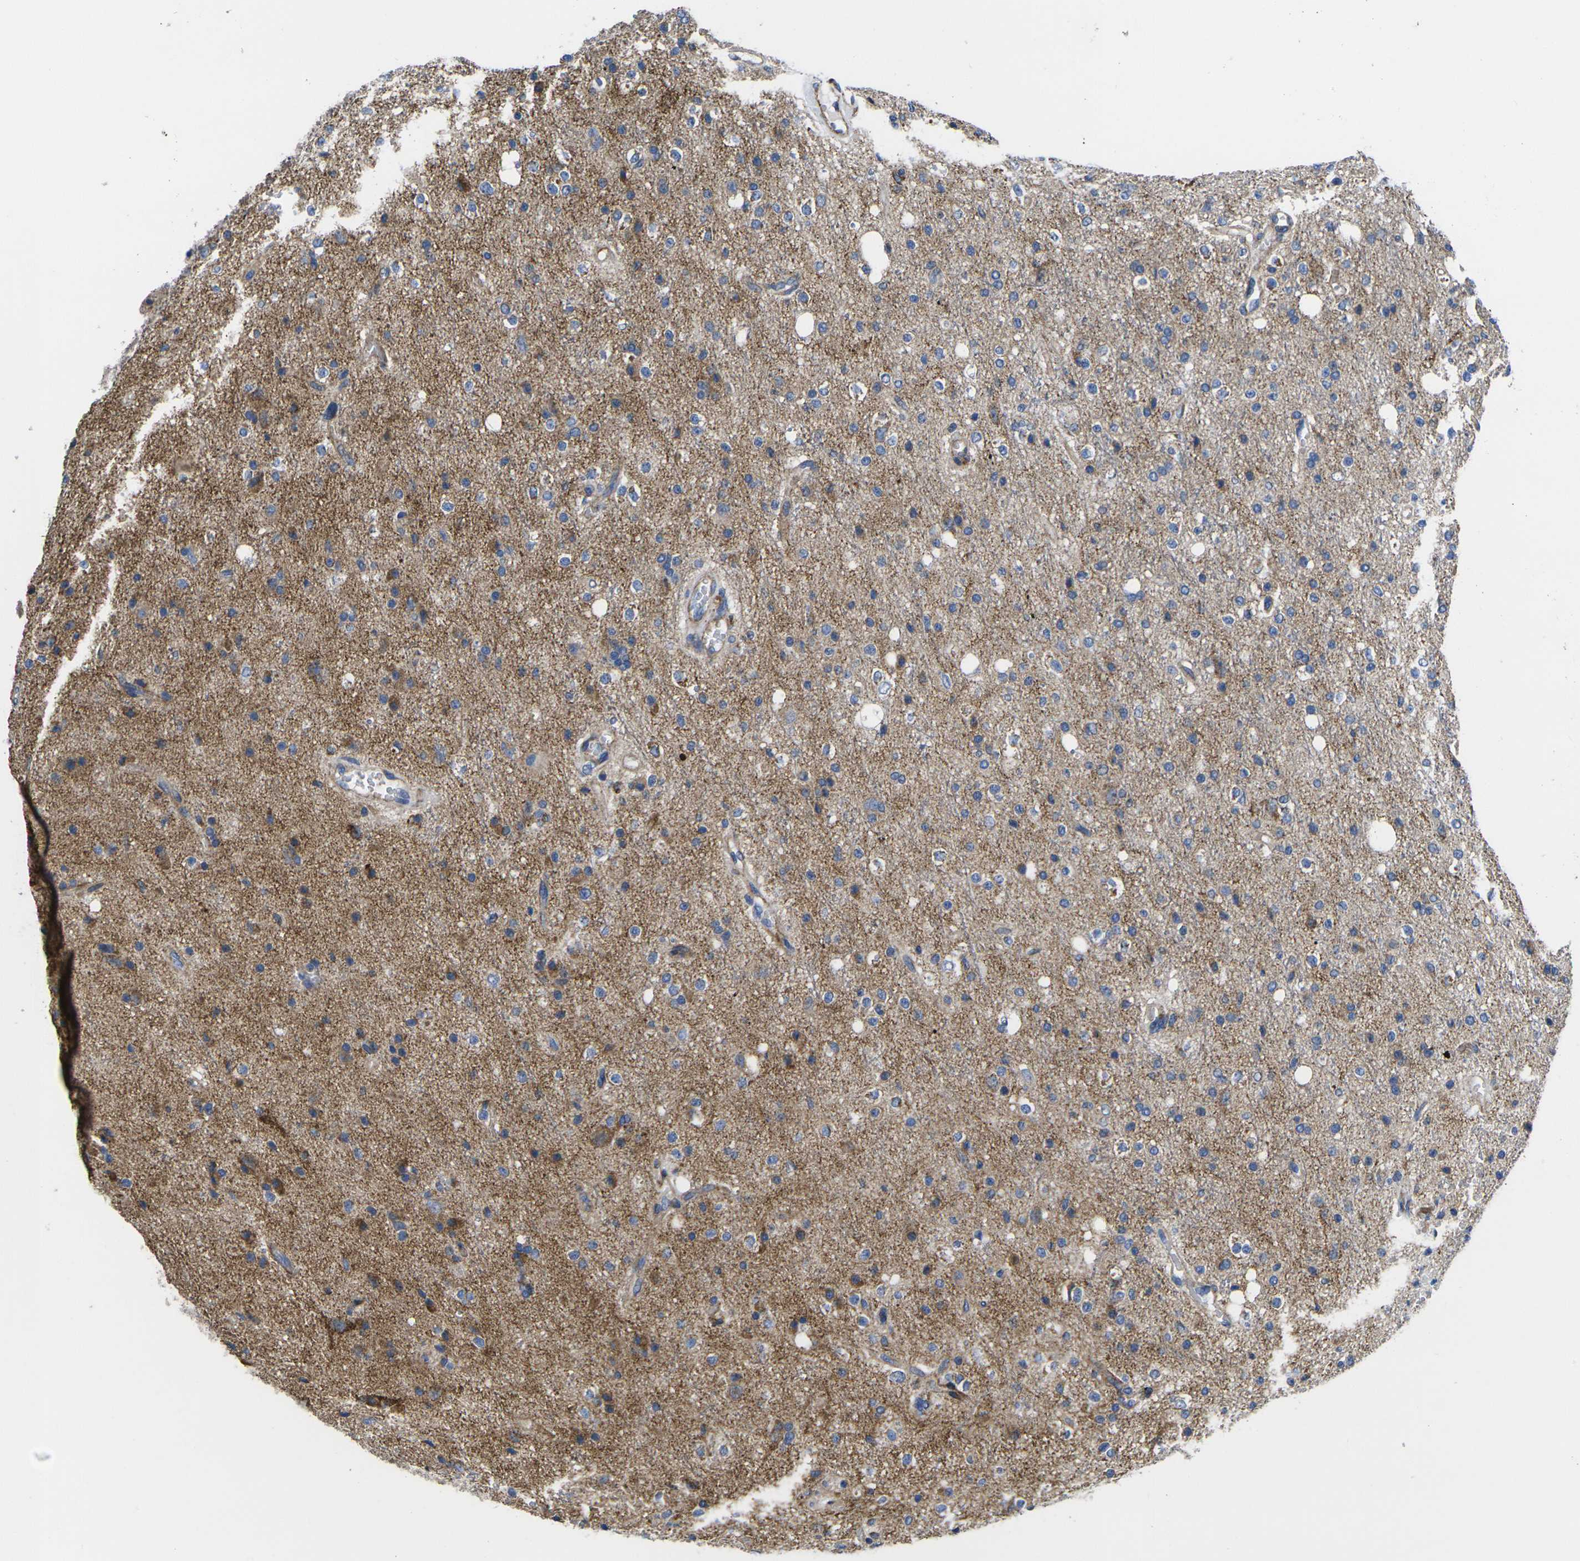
{"staining": {"intensity": "moderate", "quantity": "25%-75%", "location": "cytoplasmic/membranous"}, "tissue": "glioma", "cell_type": "Tumor cells", "image_type": "cancer", "snomed": [{"axis": "morphology", "description": "Glioma, malignant, High grade"}, {"axis": "topography", "description": "Brain"}], "caption": "Protein staining demonstrates moderate cytoplasmic/membranous positivity in about 25%-75% of tumor cells in malignant high-grade glioma.", "gene": "GPR4", "patient": {"sex": "male", "age": 47}}